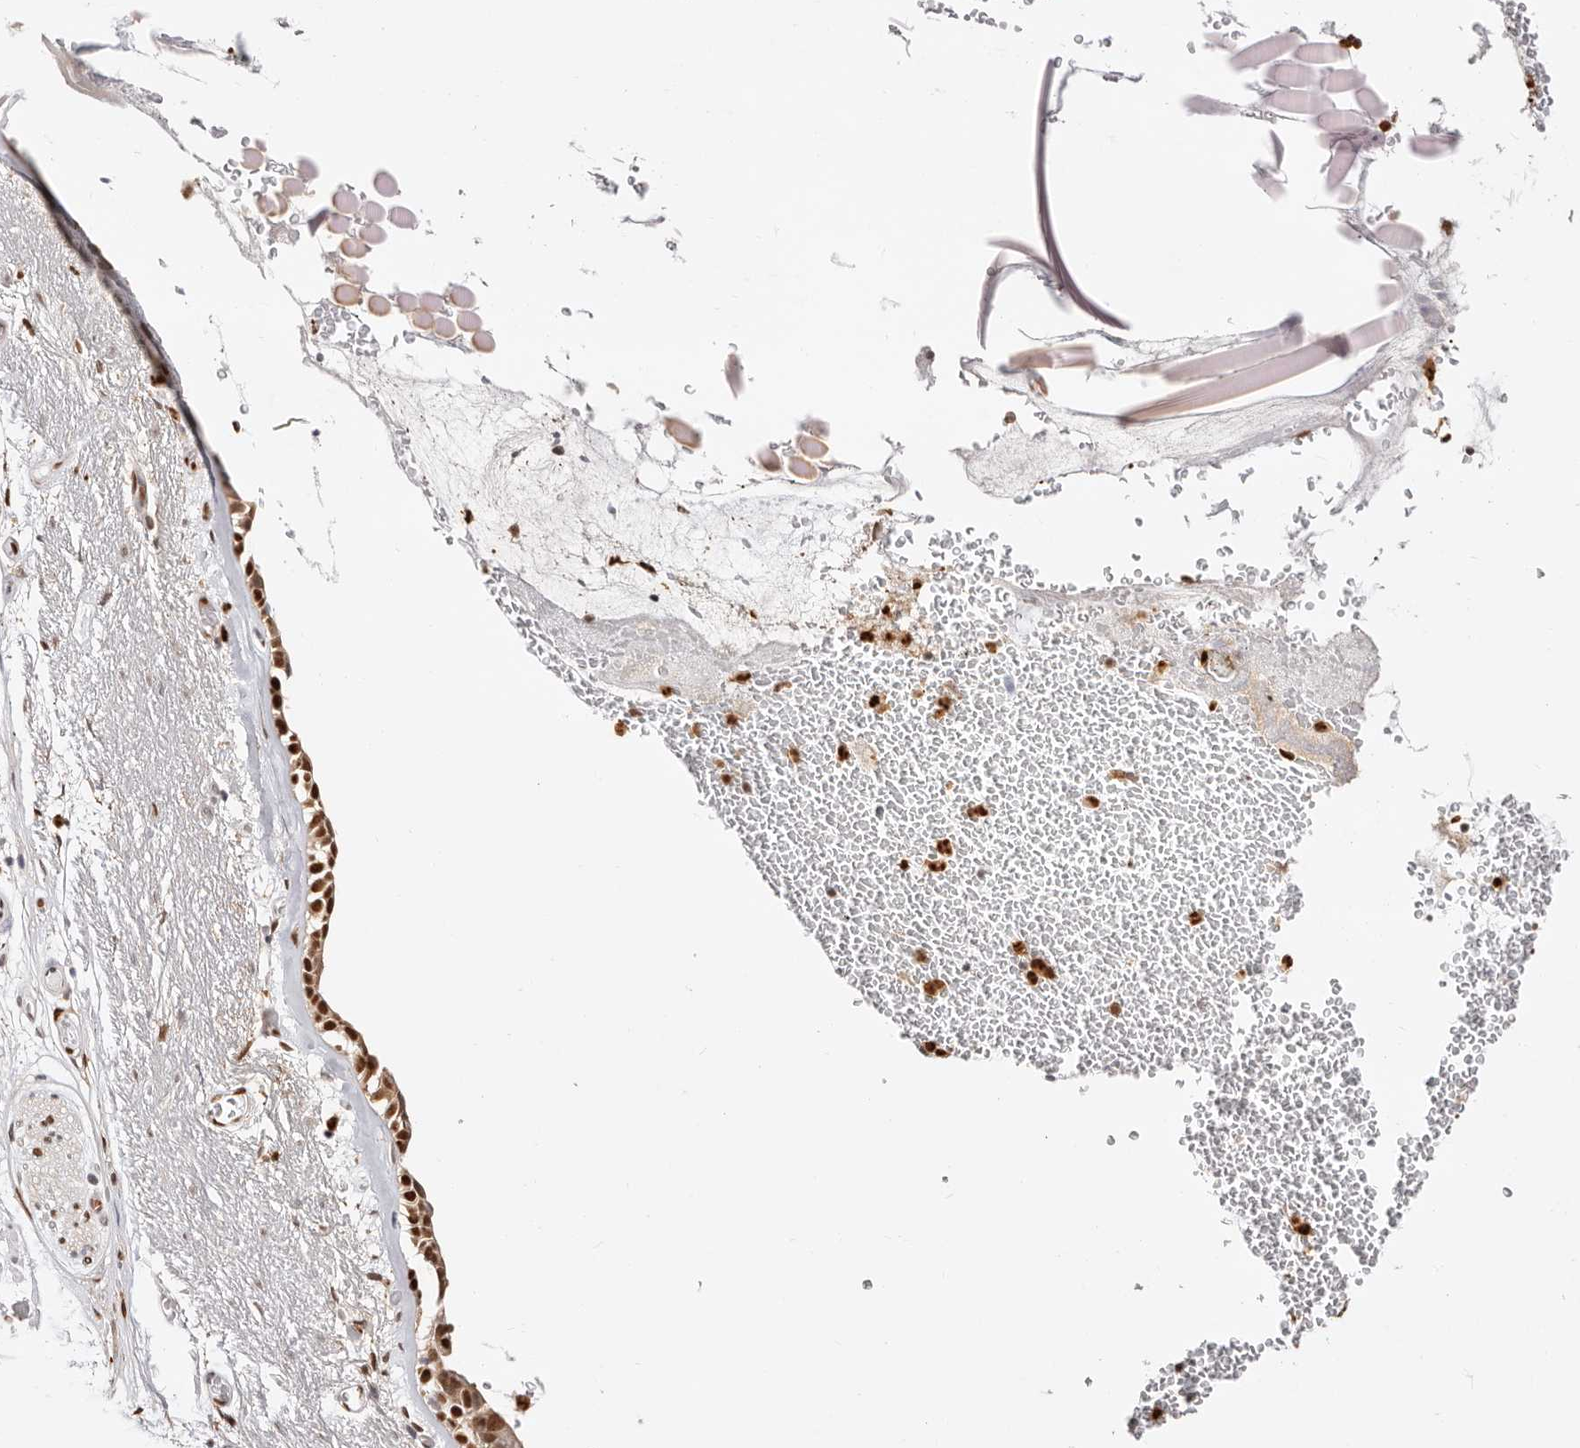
{"staining": {"intensity": "strong", "quantity": ">75%", "location": "nuclear"}, "tissue": "bronchus", "cell_type": "Respiratory epithelial cells", "image_type": "normal", "snomed": [{"axis": "morphology", "description": "Normal tissue, NOS"}, {"axis": "morphology", "description": "Squamous cell carcinoma, NOS"}, {"axis": "topography", "description": "Lymph node"}, {"axis": "topography", "description": "Bronchus"}, {"axis": "topography", "description": "Lung"}], "caption": "Immunohistochemistry of benign human bronchus shows high levels of strong nuclear positivity in about >75% of respiratory epithelial cells.", "gene": "TKT", "patient": {"sex": "male", "age": 66}}